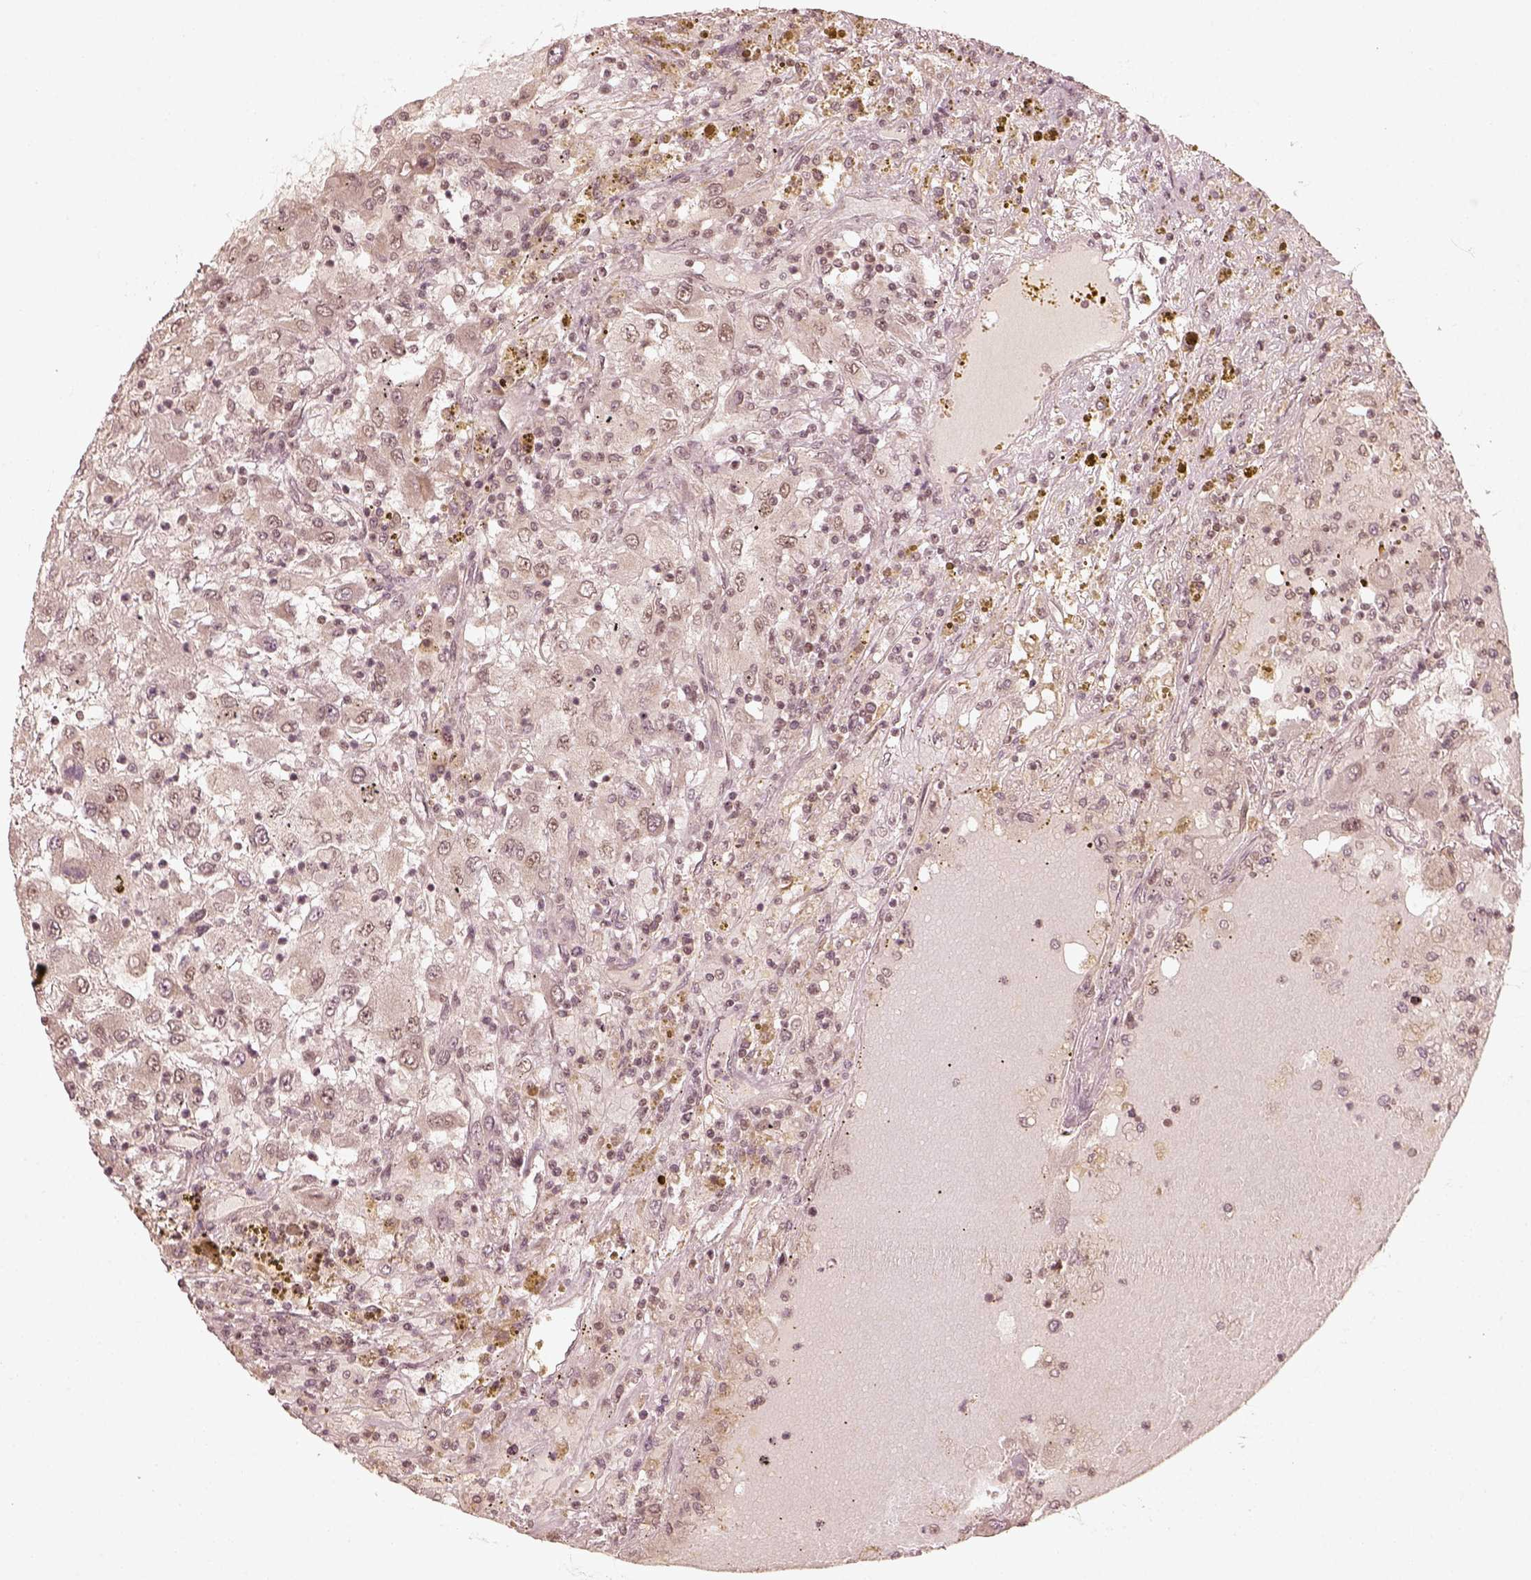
{"staining": {"intensity": "moderate", "quantity": "<25%", "location": "nuclear"}, "tissue": "renal cancer", "cell_type": "Tumor cells", "image_type": "cancer", "snomed": [{"axis": "morphology", "description": "Adenocarcinoma, NOS"}, {"axis": "topography", "description": "Kidney"}], "caption": "Tumor cells display low levels of moderate nuclear staining in approximately <25% of cells in renal cancer (adenocarcinoma).", "gene": "GMEB2", "patient": {"sex": "female", "age": 67}}